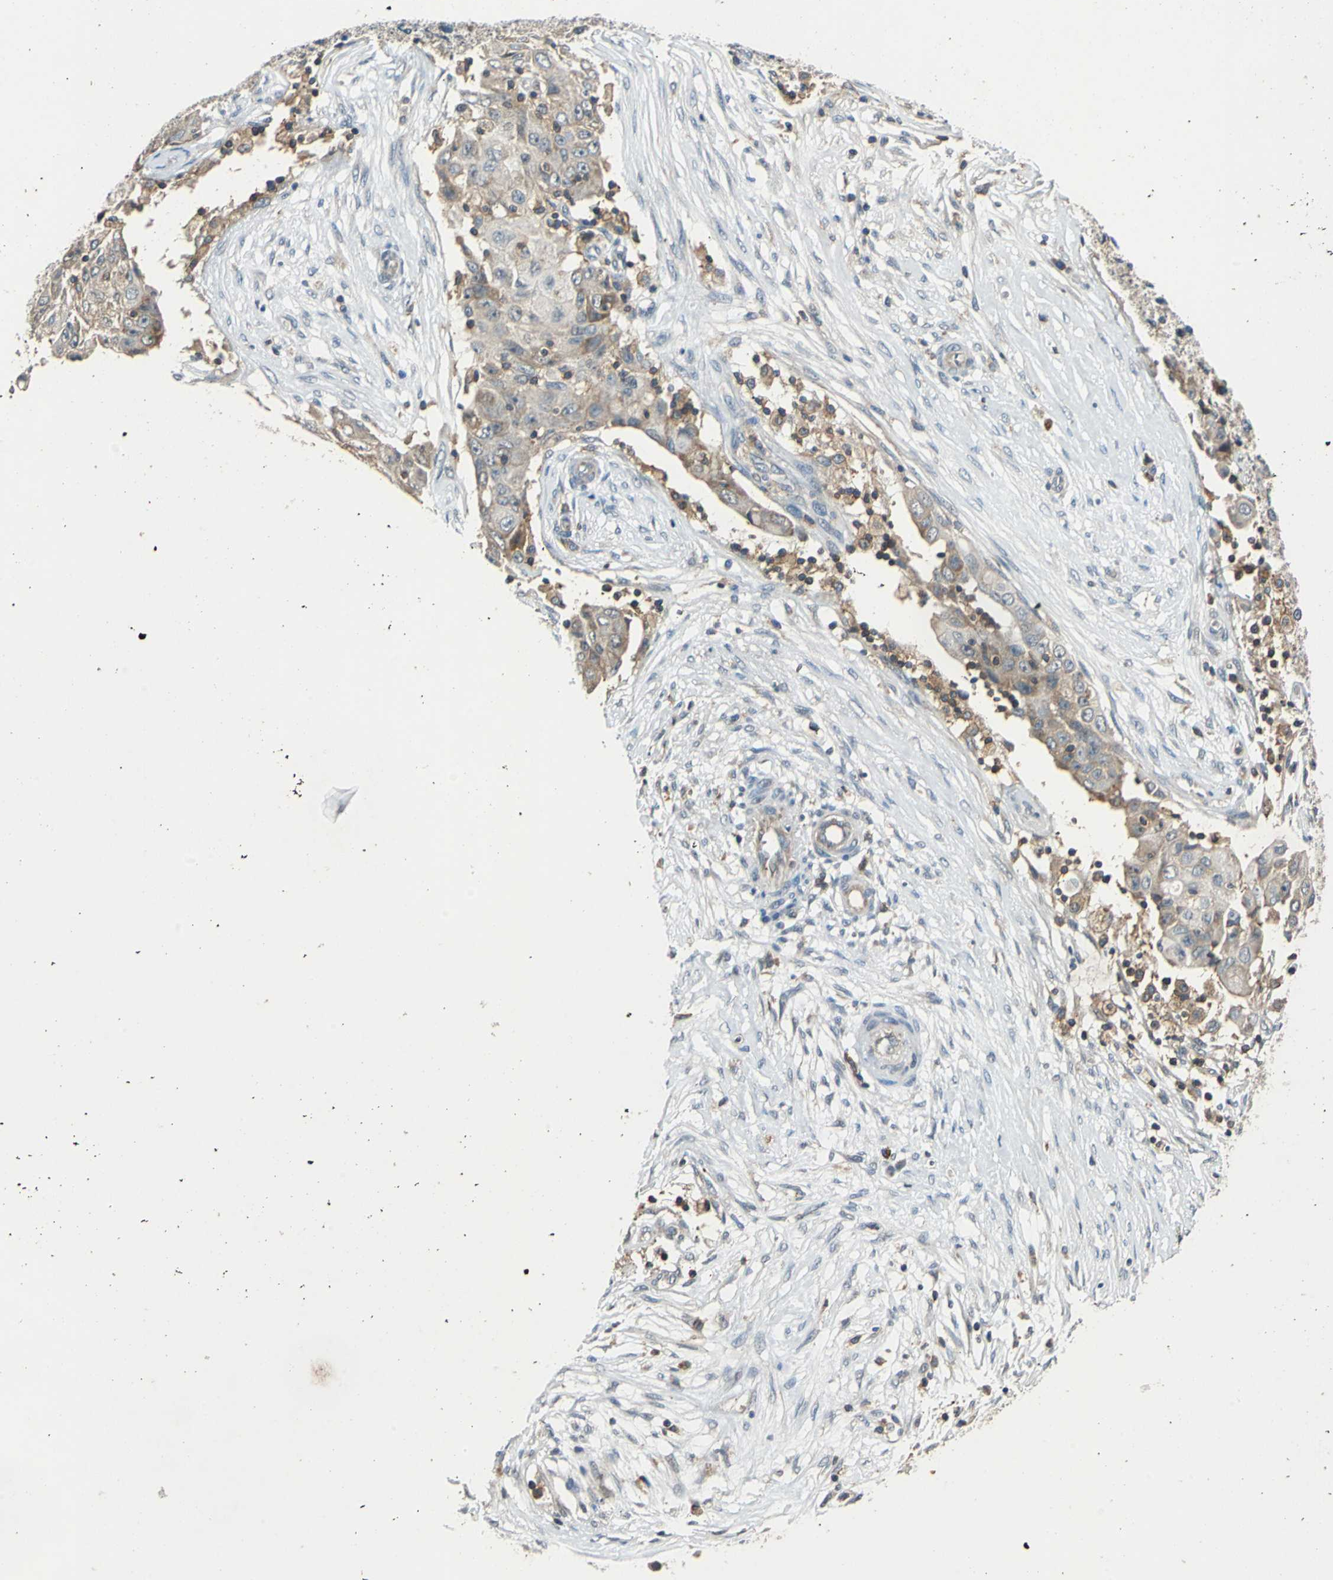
{"staining": {"intensity": "weak", "quantity": ">75%", "location": "cytoplasmic/membranous"}, "tissue": "ovarian cancer", "cell_type": "Tumor cells", "image_type": "cancer", "snomed": [{"axis": "morphology", "description": "Carcinoma, endometroid"}, {"axis": "topography", "description": "Ovary"}], "caption": "Weak cytoplasmic/membranous staining for a protein is seen in approximately >75% of tumor cells of ovarian endometroid carcinoma using IHC.", "gene": "SLC19A2", "patient": {"sex": "female", "age": 42}}